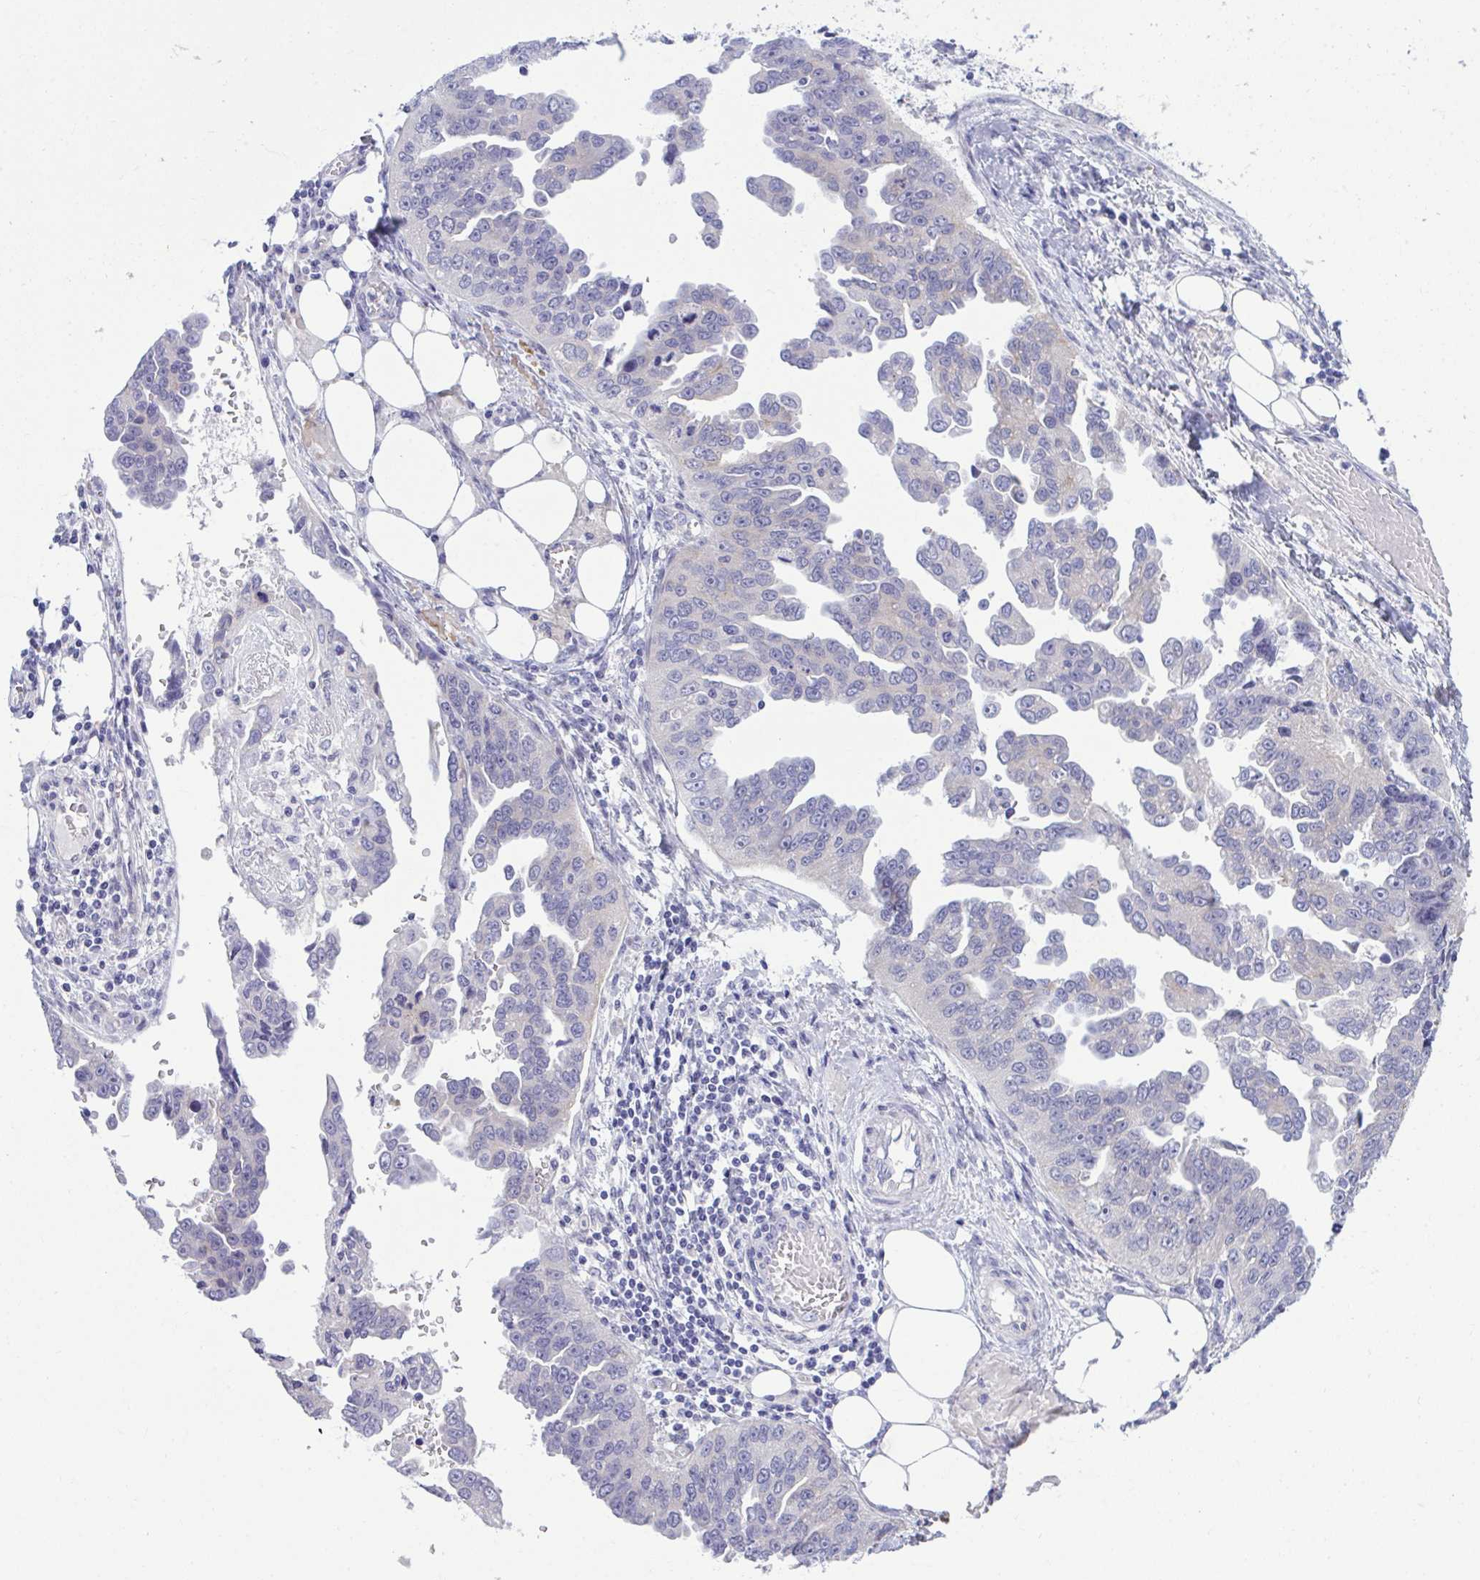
{"staining": {"intensity": "negative", "quantity": "none", "location": "none"}, "tissue": "ovarian cancer", "cell_type": "Tumor cells", "image_type": "cancer", "snomed": [{"axis": "morphology", "description": "Cystadenocarcinoma, serous, NOS"}, {"axis": "topography", "description": "Ovary"}], "caption": "High magnification brightfield microscopy of ovarian cancer (serous cystadenocarcinoma) stained with DAB (brown) and counterstained with hematoxylin (blue): tumor cells show no significant positivity. (DAB IHC visualized using brightfield microscopy, high magnification).", "gene": "MED9", "patient": {"sex": "female", "age": 75}}